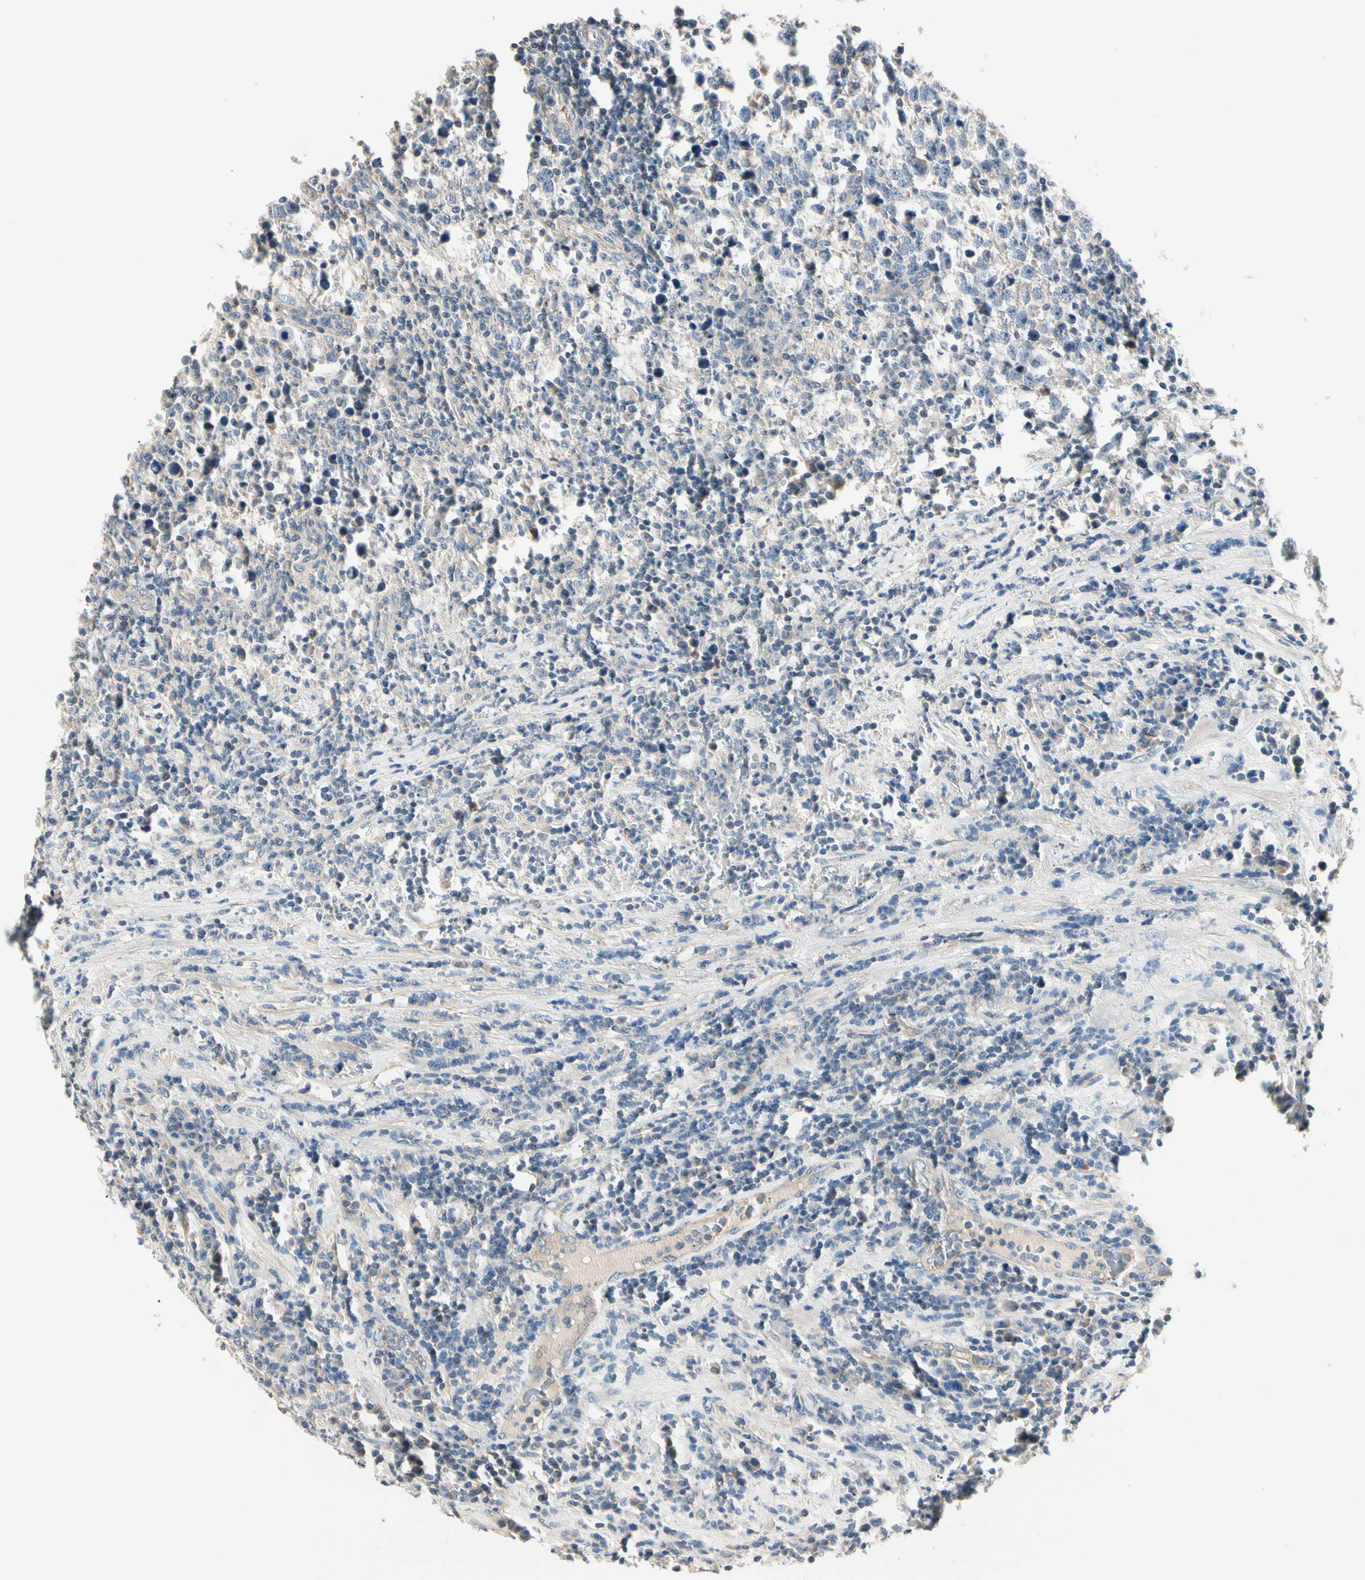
{"staining": {"intensity": "weak", "quantity": "<25%", "location": "cytoplasmic/membranous"}, "tissue": "testis cancer", "cell_type": "Tumor cells", "image_type": "cancer", "snomed": [{"axis": "morphology", "description": "Seminoma, NOS"}, {"axis": "topography", "description": "Testis"}], "caption": "Tumor cells are negative for brown protein staining in testis cancer (seminoma). (Immunohistochemistry, brightfield microscopy, high magnification).", "gene": "GPR153", "patient": {"sex": "male", "age": 43}}